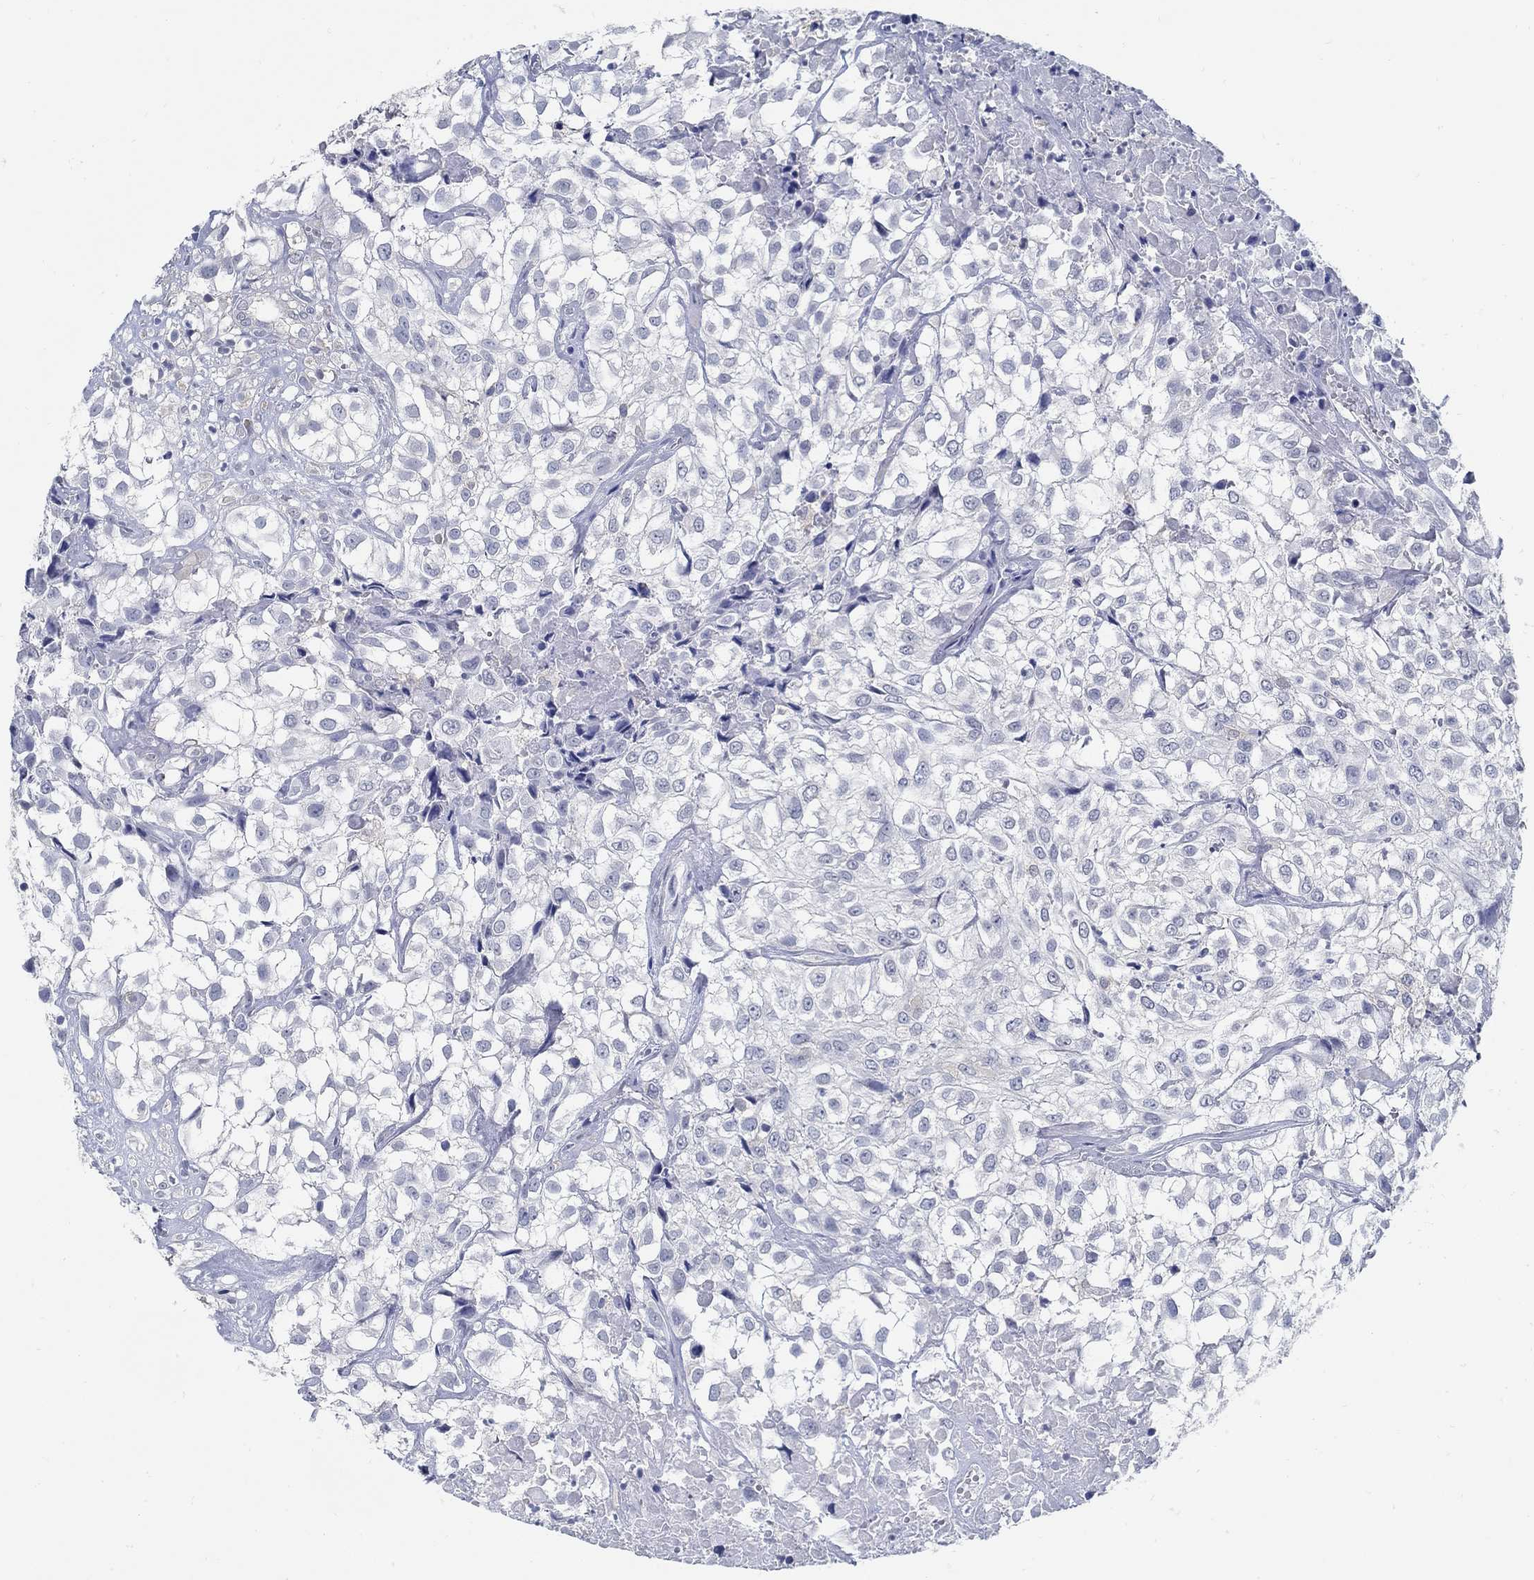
{"staining": {"intensity": "negative", "quantity": "none", "location": "none"}, "tissue": "urothelial cancer", "cell_type": "Tumor cells", "image_type": "cancer", "snomed": [{"axis": "morphology", "description": "Urothelial carcinoma, High grade"}, {"axis": "topography", "description": "Urinary bladder"}], "caption": "Immunohistochemical staining of urothelial cancer demonstrates no significant expression in tumor cells.", "gene": "PCDH11X", "patient": {"sex": "male", "age": 56}}